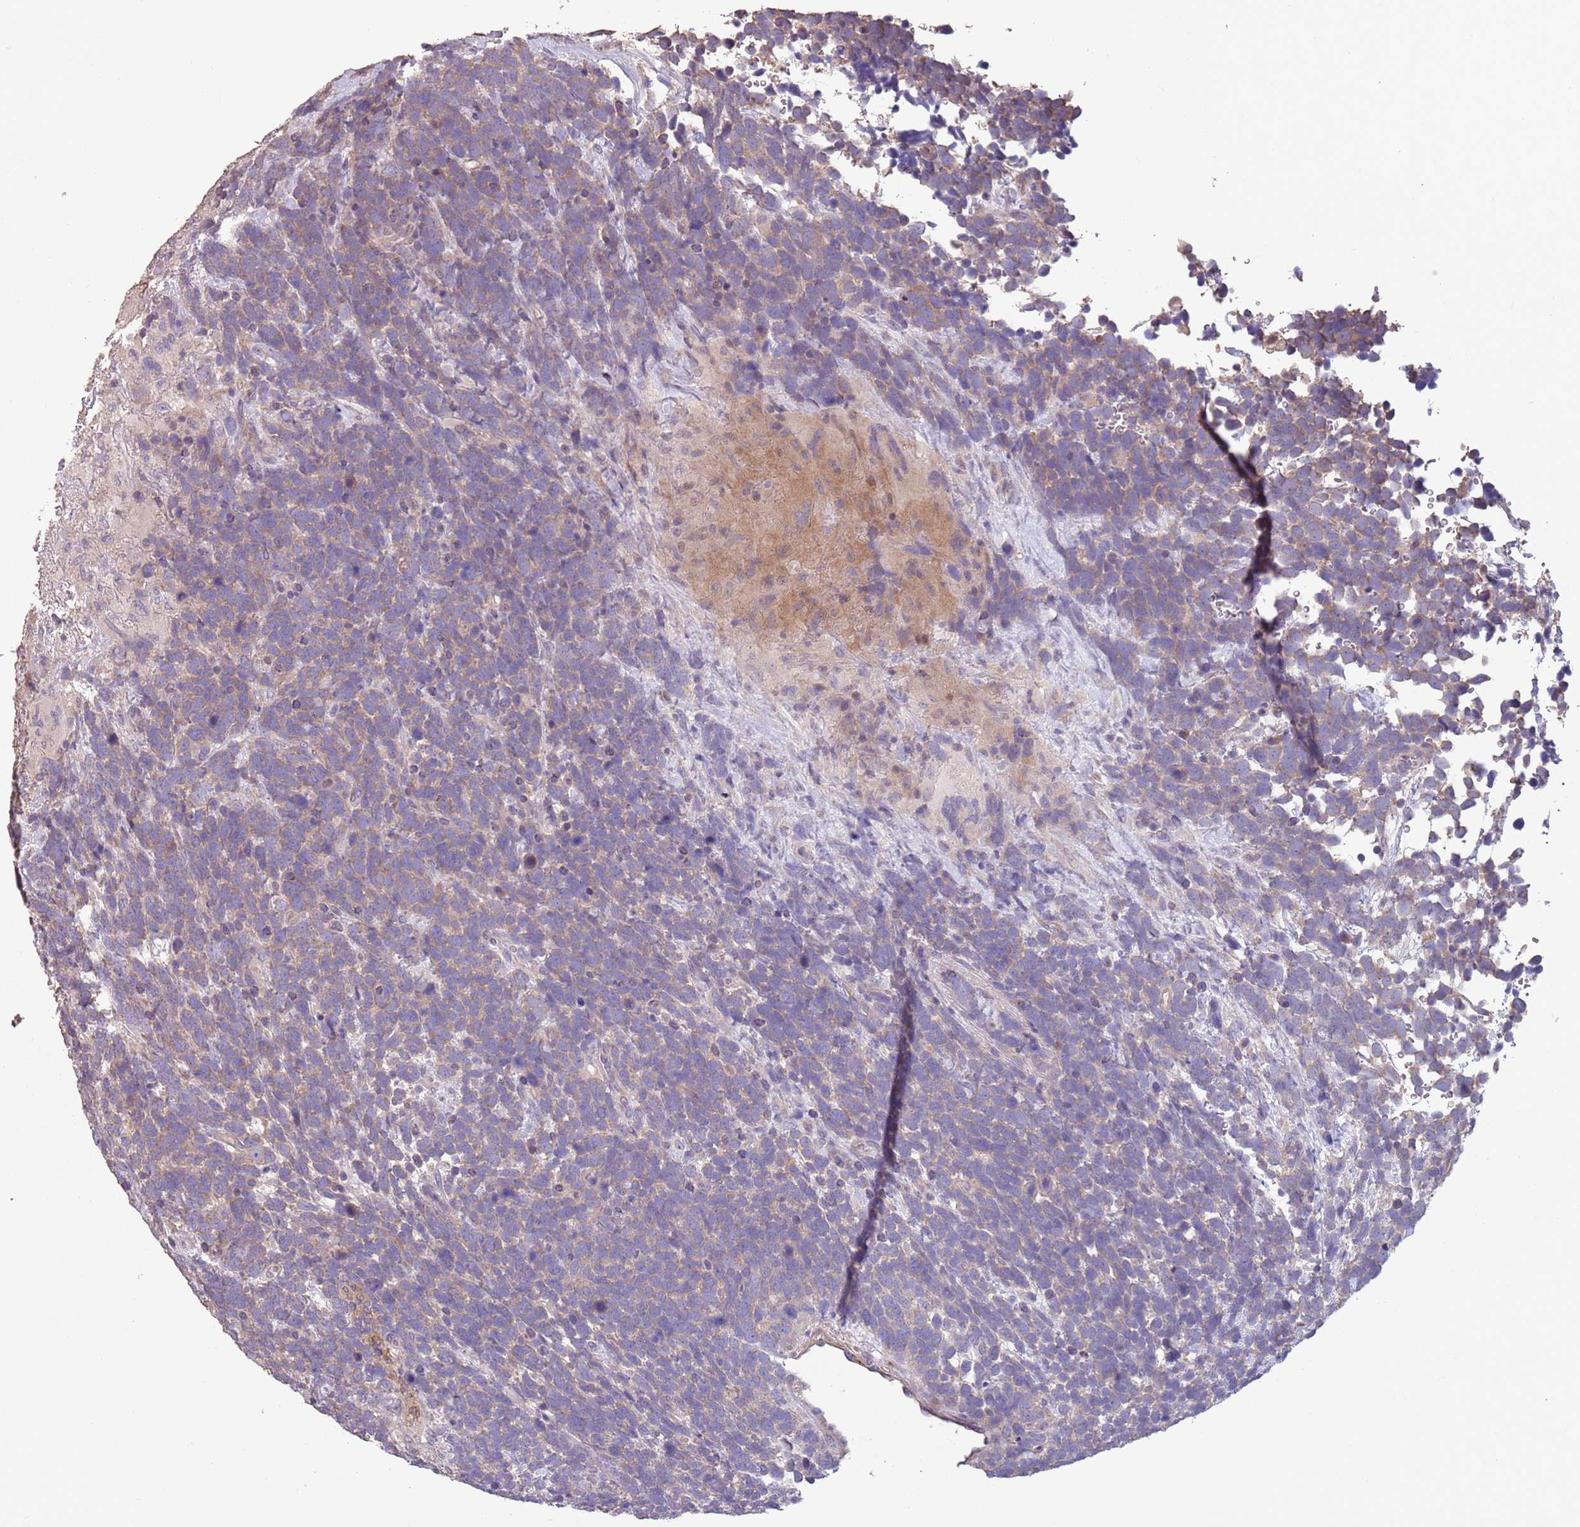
{"staining": {"intensity": "weak", "quantity": ">75%", "location": "cytoplasmic/membranous"}, "tissue": "urothelial cancer", "cell_type": "Tumor cells", "image_type": "cancer", "snomed": [{"axis": "morphology", "description": "Urothelial carcinoma, High grade"}, {"axis": "topography", "description": "Urinary bladder"}], "caption": "Urothelial carcinoma (high-grade) stained for a protein (brown) reveals weak cytoplasmic/membranous positive positivity in approximately >75% of tumor cells.", "gene": "MBD3L1", "patient": {"sex": "female", "age": 82}}